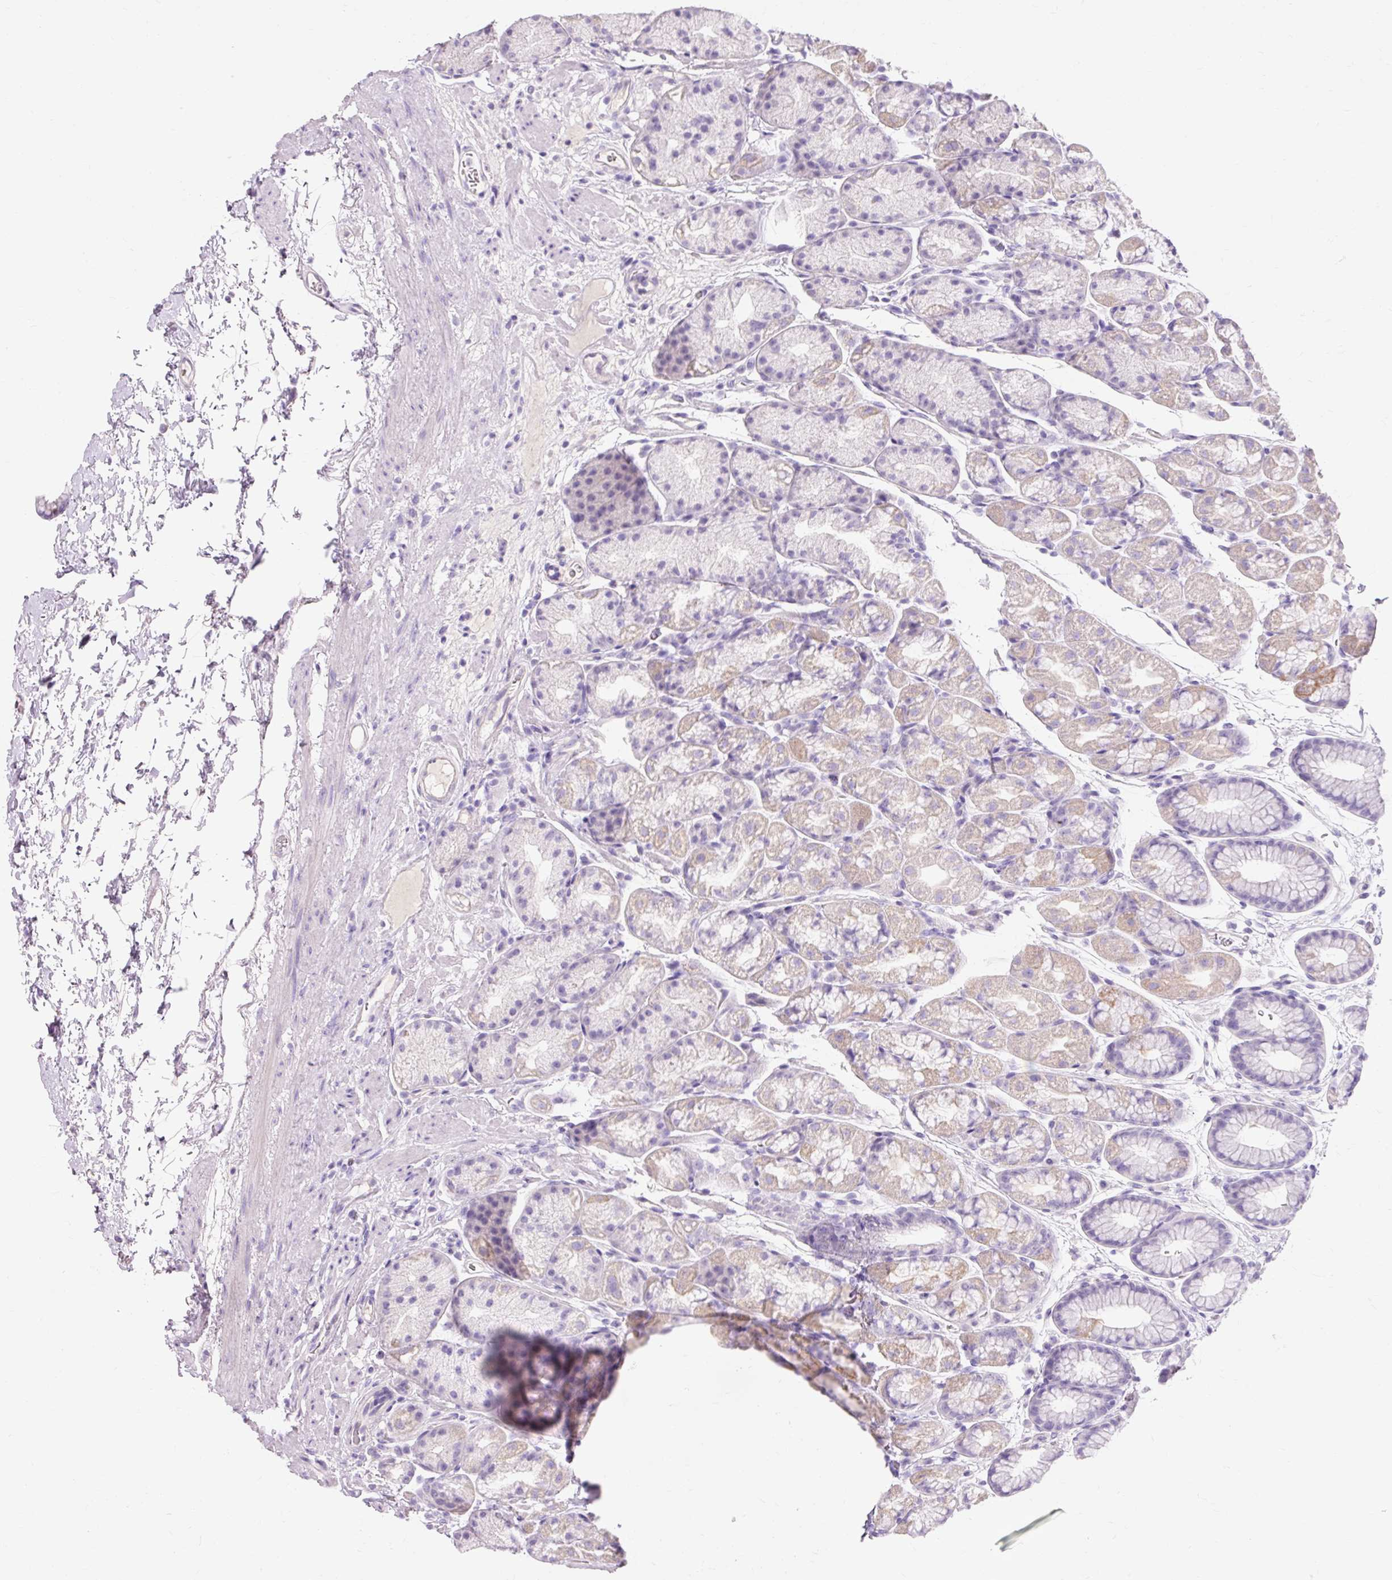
{"staining": {"intensity": "weak", "quantity": "<25%", "location": "cytoplasmic/membranous"}, "tissue": "stomach", "cell_type": "Glandular cells", "image_type": "normal", "snomed": [{"axis": "morphology", "description": "Normal tissue, NOS"}, {"axis": "topography", "description": "Stomach, lower"}], "caption": "IHC image of normal human stomach stained for a protein (brown), which shows no expression in glandular cells.", "gene": "TMEM213", "patient": {"sex": "male", "age": 67}}